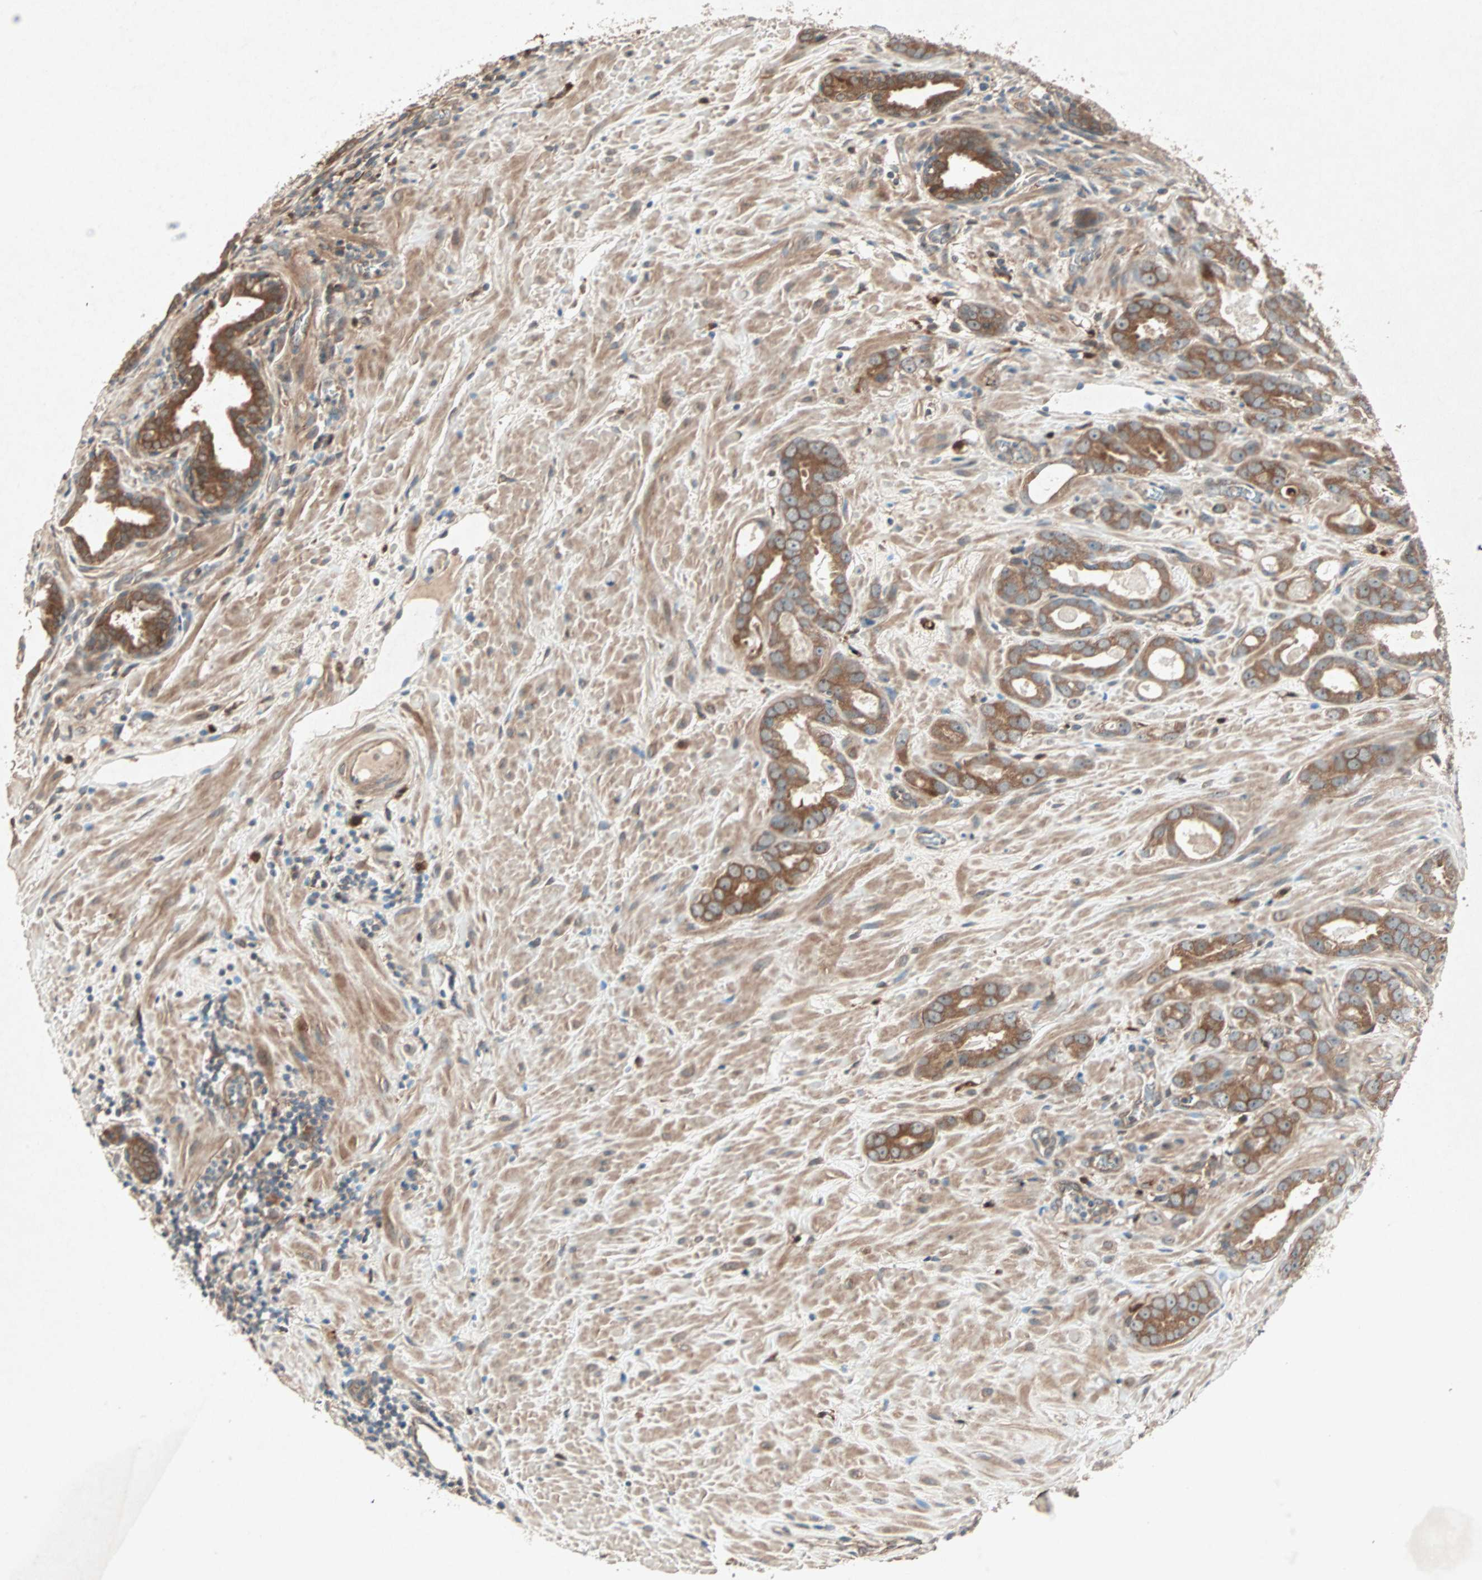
{"staining": {"intensity": "moderate", "quantity": "25%-75%", "location": "cytoplasmic/membranous"}, "tissue": "prostate cancer", "cell_type": "Tumor cells", "image_type": "cancer", "snomed": [{"axis": "morphology", "description": "Adenocarcinoma, Low grade"}, {"axis": "topography", "description": "Prostate"}], "caption": "A brown stain shows moderate cytoplasmic/membranous staining of a protein in prostate low-grade adenocarcinoma tumor cells. (DAB (3,3'-diaminobenzidine) IHC with brightfield microscopy, high magnification).", "gene": "SDSL", "patient": {"sex": "male", "age": 57}}